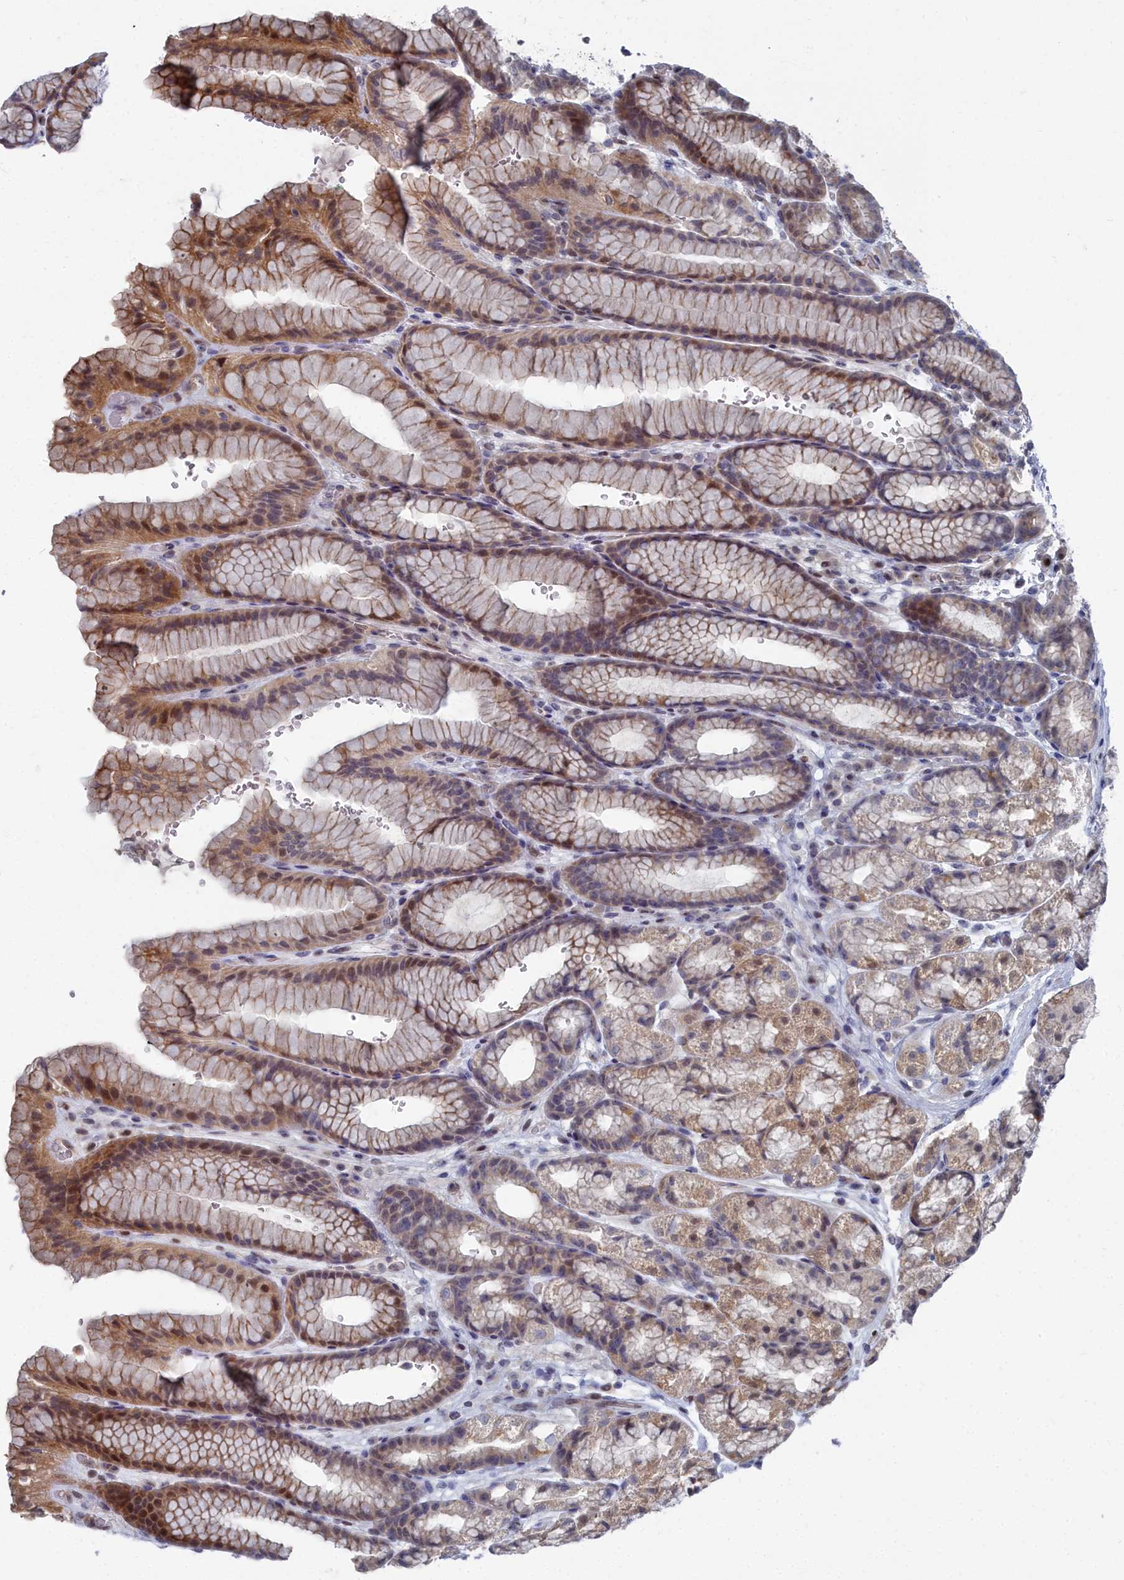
{"staining": {"intensity": "moderate", "quantity": "<25%", "location": "cytoplasmic/membranous,nuclear"}, "tissue": "stomach", "cell_type": "Glandular cells", "image_type": "normal", "snomed": [{"axis": "morphology", "description": "Normal tissue, NOS"}, {"axis": "morphology", "description": "Adenocarcinoma, NOS"}, {"axis": "topography", "description": "Stomach"}], "caption": "Immunohistochemical staining of normal stomach exhibits <25% levels of moderate cytoplasmic/membranous,nuclear protein positivity in approximately <25% of glandular cells. (DAB IHC with brightfield microscopy, high magnification).", "gene": "RPS27A", "patient": {"sex": "male", "age": 57}}